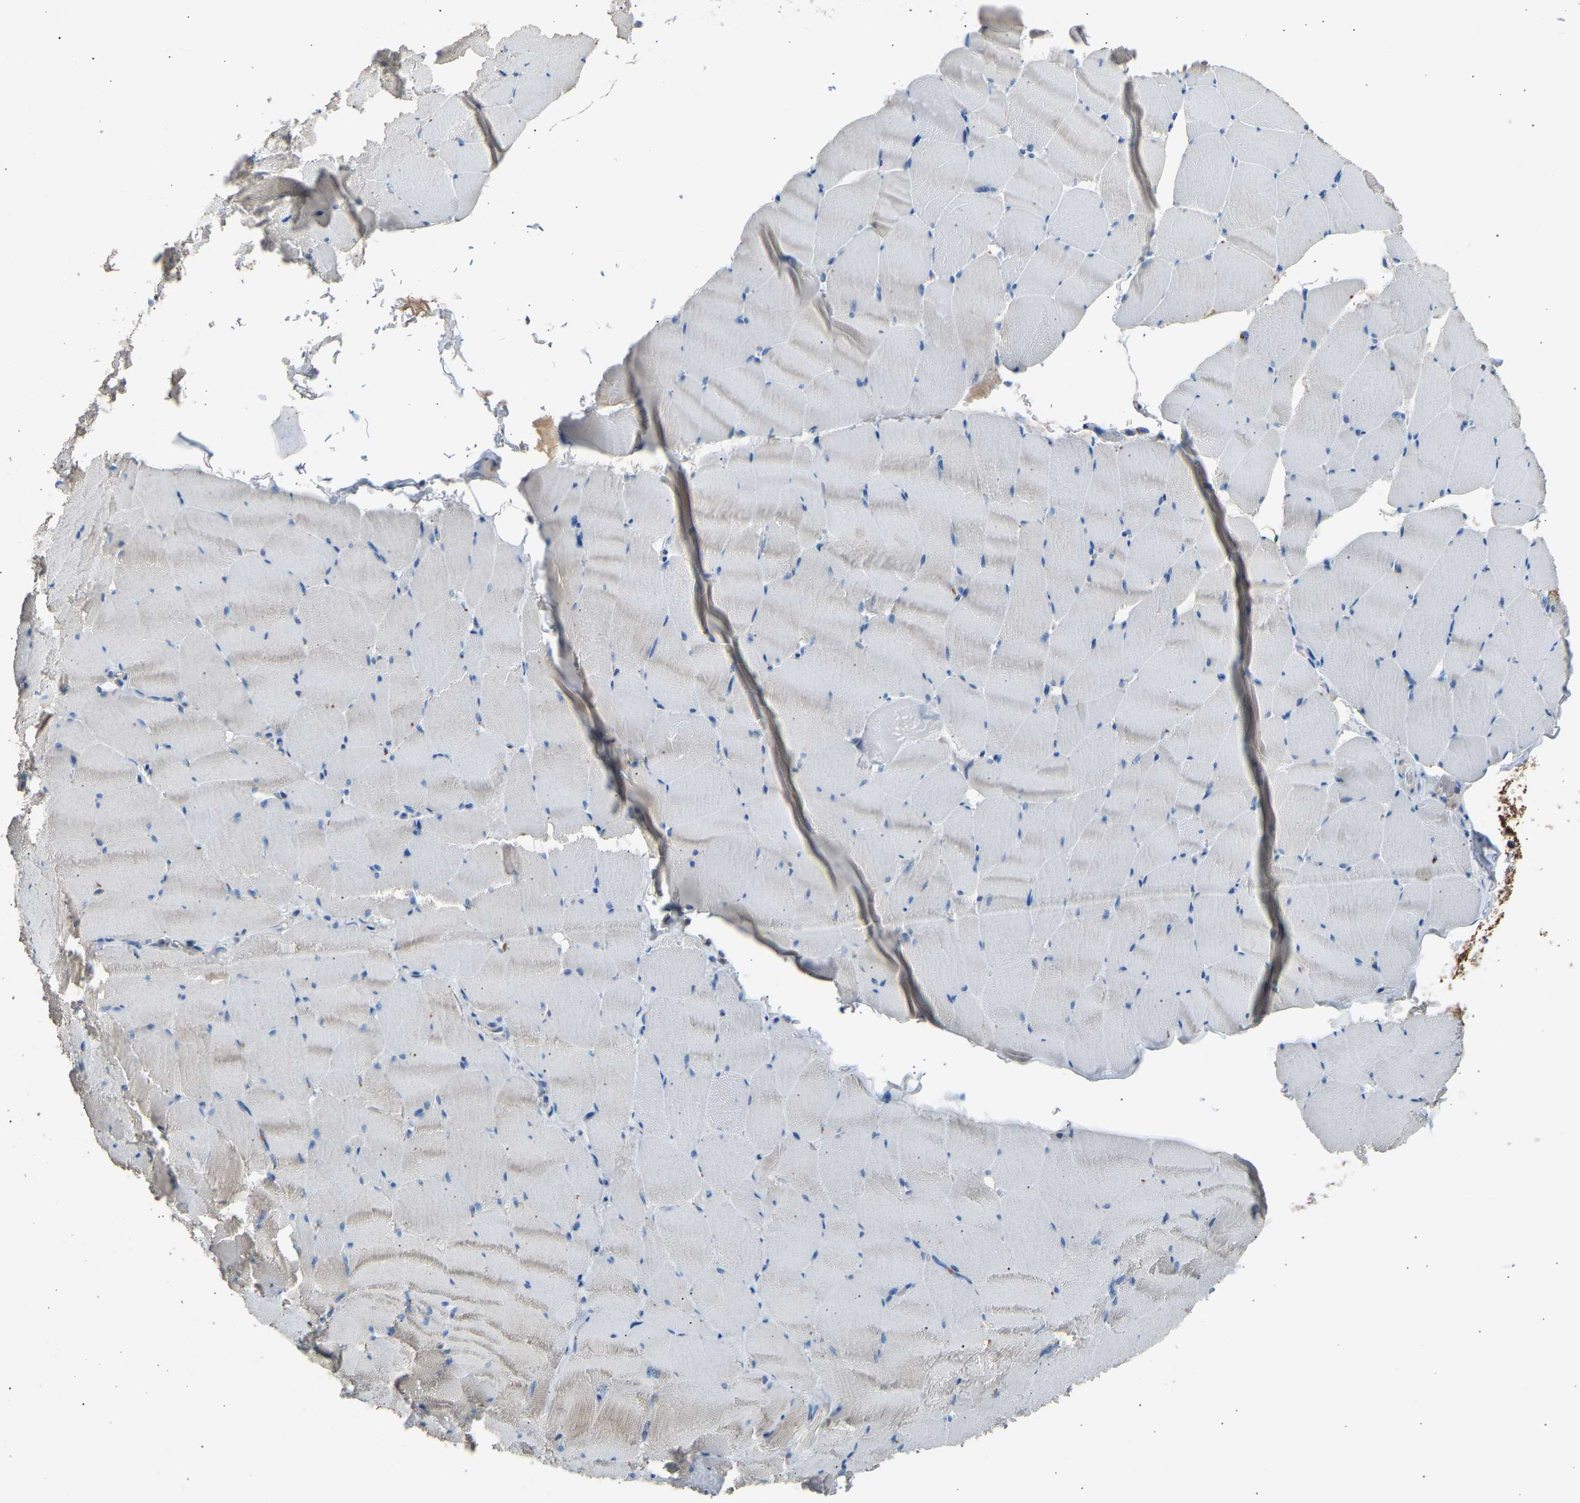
{"staining": {"intensity": "weak", "quantity": "25%-75%", "location": "cytoplasmic/membranous"}, "tissue": "skeletal muscle", "cell_type": "Myocytes", "image_type": "normal", "snomed": [{"axis": "morphology", "description": "Normal tissue, NOS"}, {"axis": "topography", "description": "Skeletal muscle"}], "caption": "The photomicrograph reveals a brown stain indicating the presence of a protein in the cytoplasmic/membranous of myocytes in skeletal muscle. Ihc stains the protein of interest in brown and the nuclei are stained blue.", "gene": "CYREN", "patient": {"sex": "male", "age": 62}}